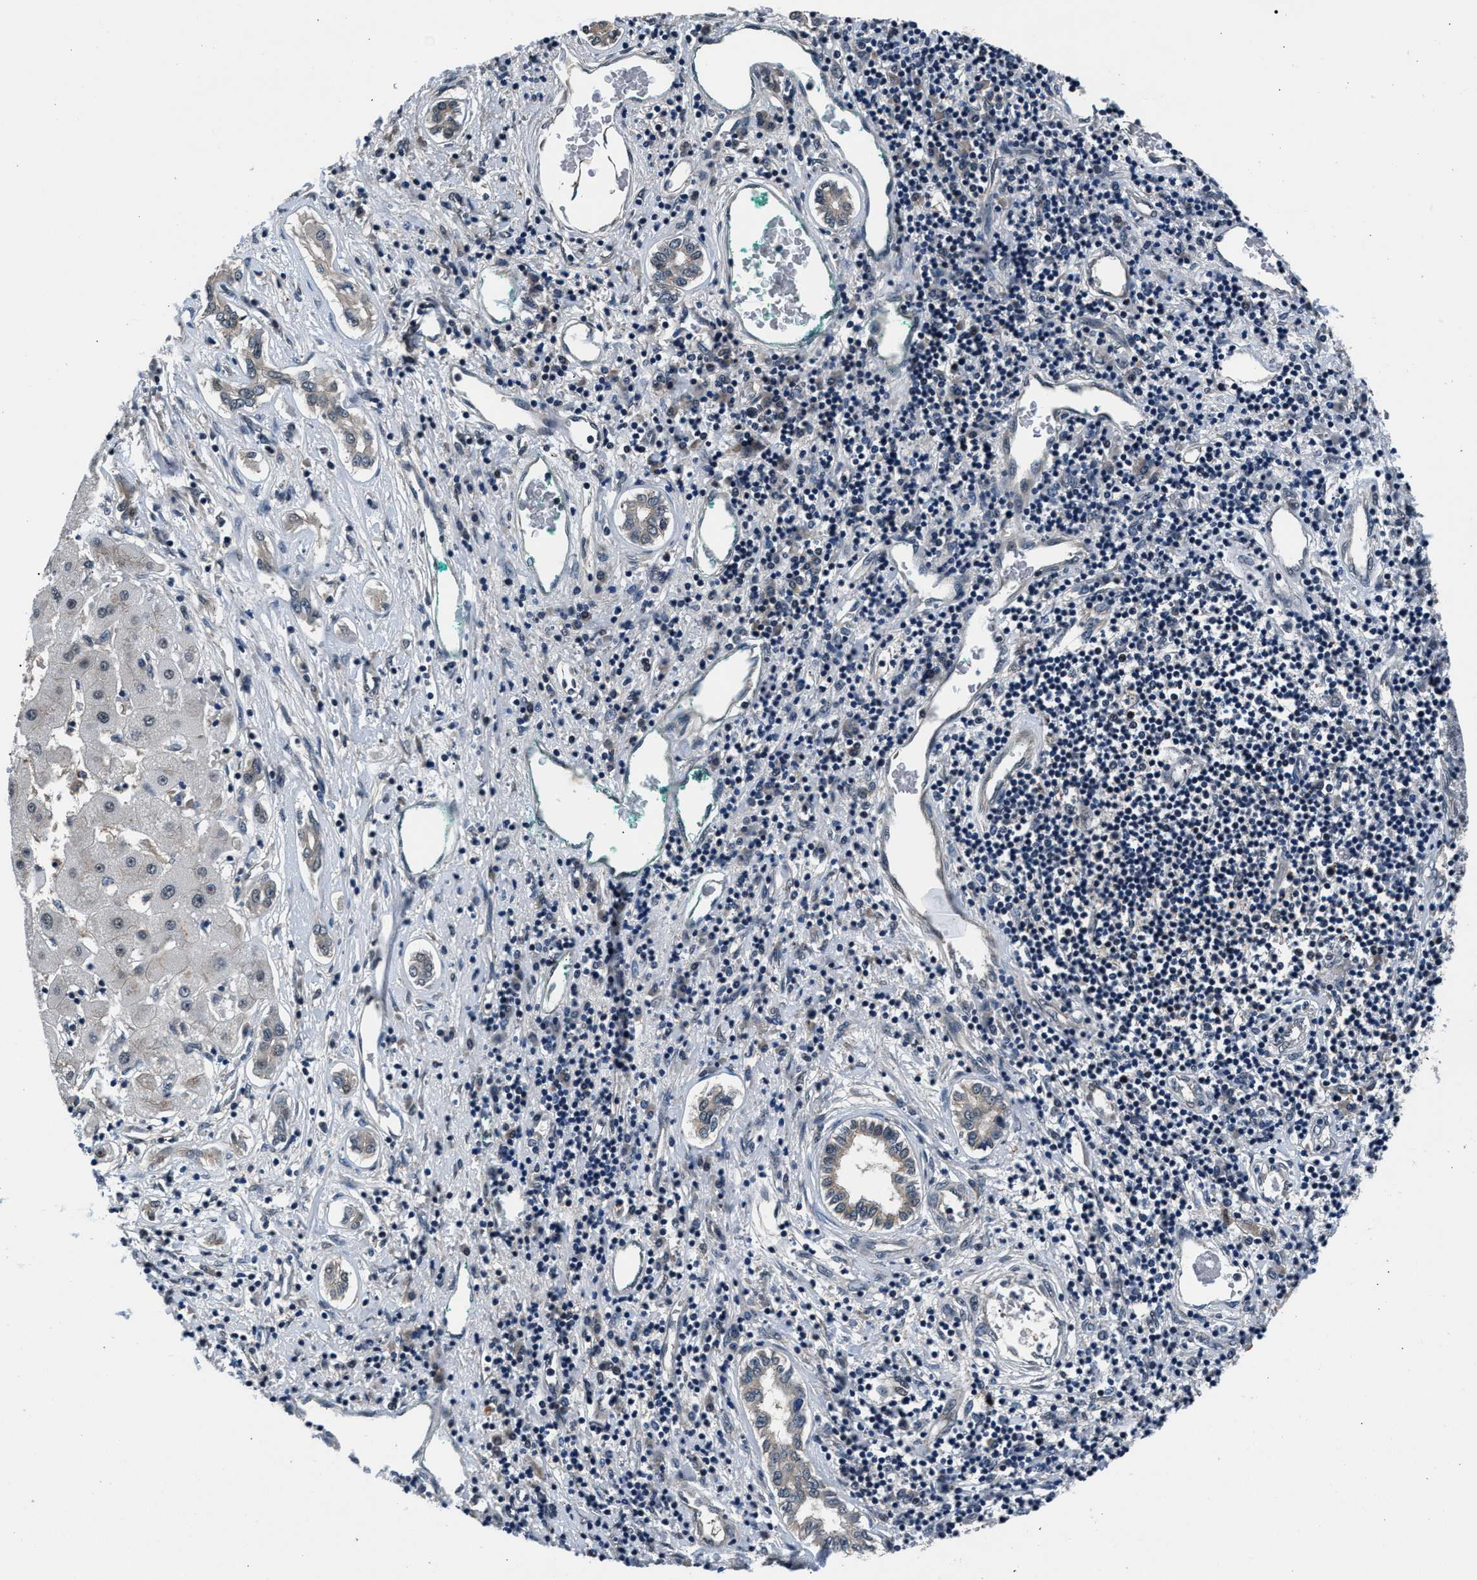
{"staining": {"intensity": "negative", "quantity": "none", "location": "none"}, "tissue": "liver cancer", "cell_type": "Tumor cells", "image_type": "cancer", "snomed": [{"axis": "morphology", "description": "Carcinoma, Hepatocellular, NOS"}, {"axis": "topography", "description": "Liver"}], "caption": "The immunohistochemistry micrograph has no significant positivity in tumor cells of liver hepatocellular carcinoma tissue.", "gene": "RBM33", "patient": {"sex": "male", "age": 65}}